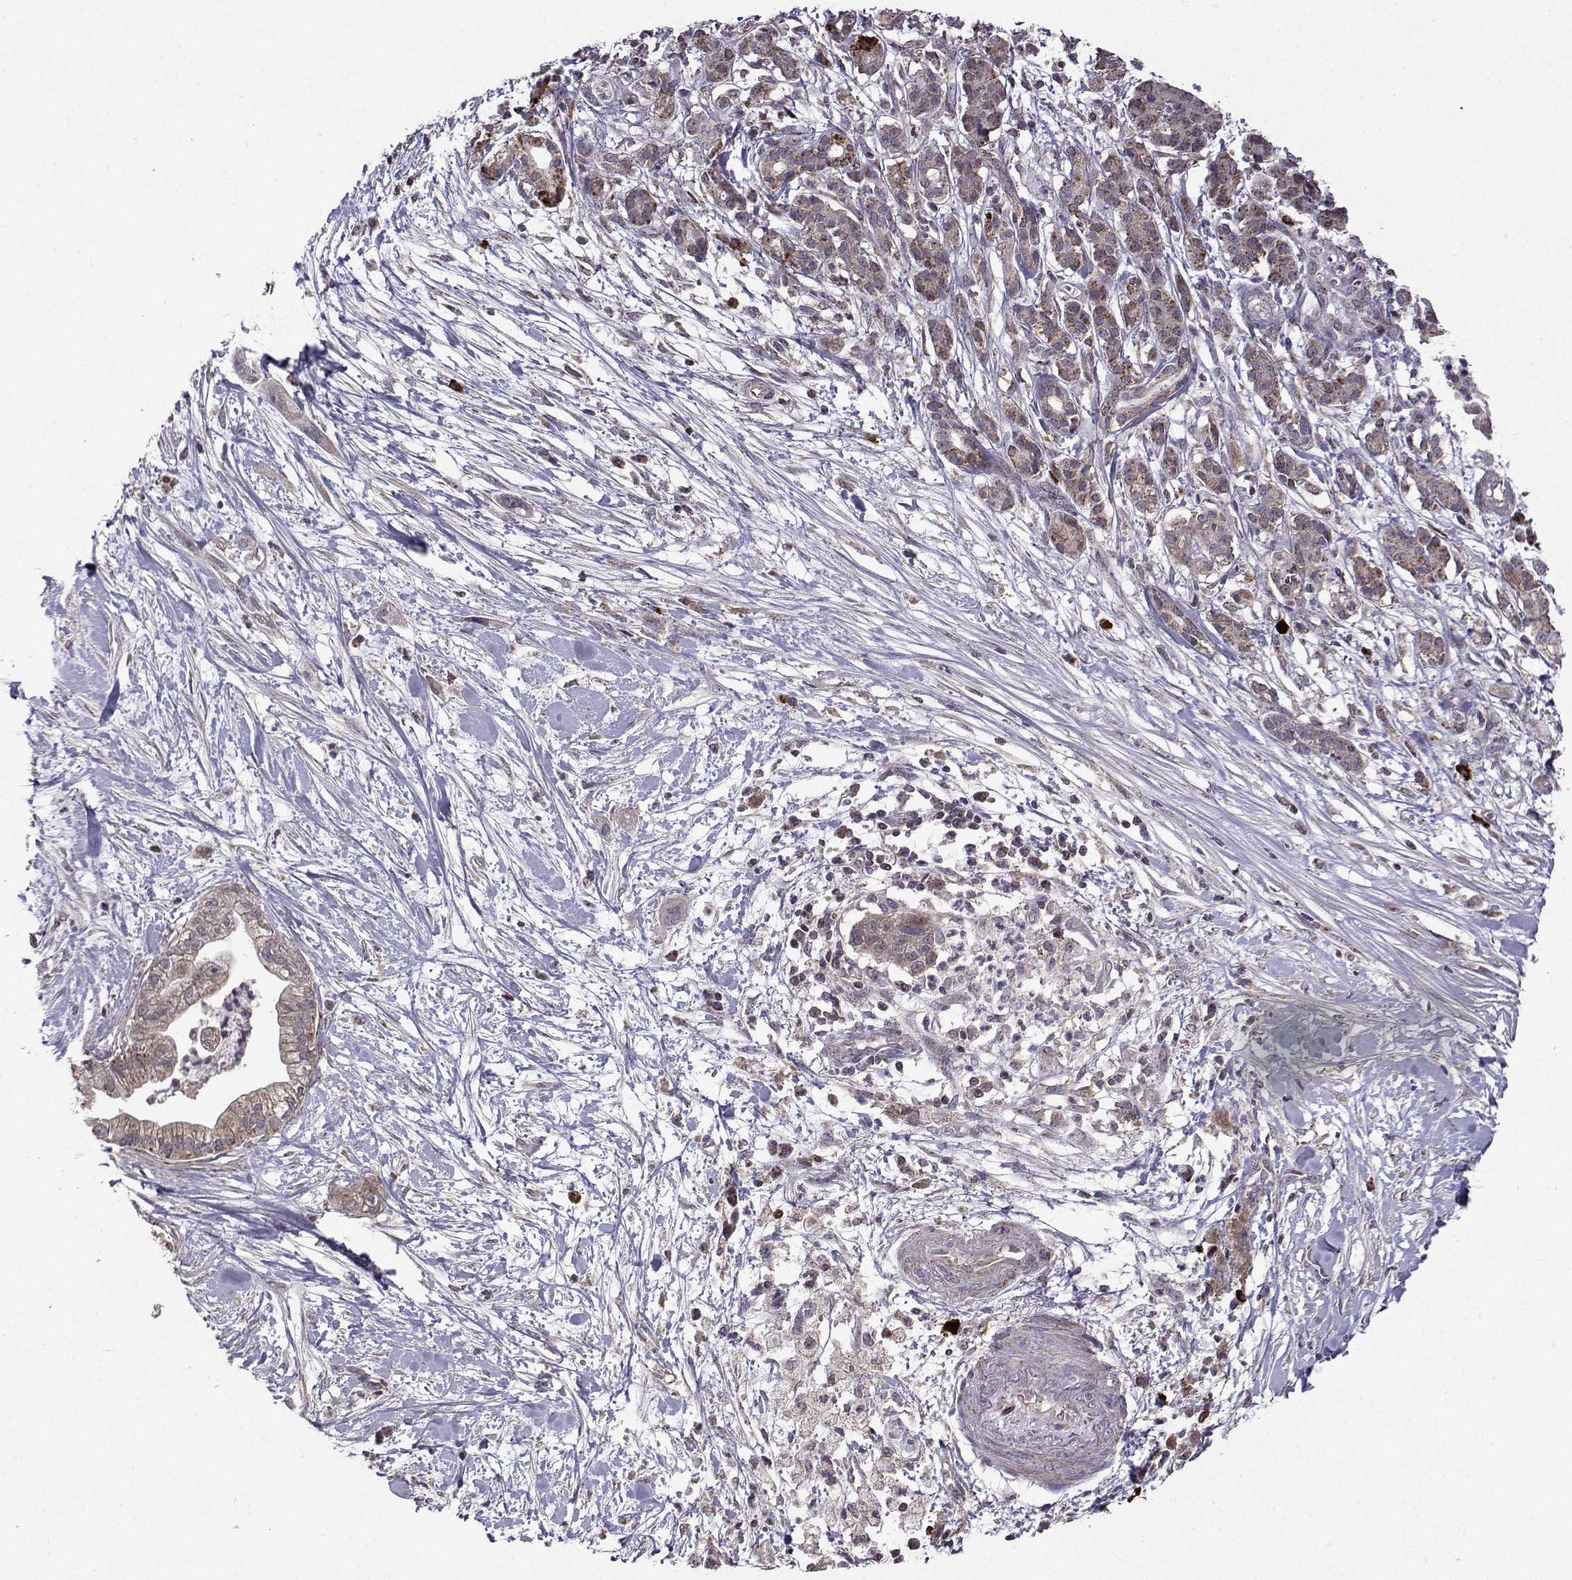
{"staining": {"intensity": "weak", "quantity": "25%-75%", "location": "cytoplasmic/membranous"}, "tissue": "pancreatic cancer", "cell_type": "Tumor cells", "image_type": "cancer", "snomed": [{"axis": "morphology", "description": "Normal tissue, NOS"}, {"axis": "morphology", "description": "Adenocarcinoma, NOS"}, {"axis": "topography", "description": "Lymph node"}, {"axis": "topography", "description": "Pancreas"}], "caption": "A histopathology image of pancreatic adenocarcinoma stained for a protein shows weak cytoplasmic/membranous brown staining in tumor cells.", "gene": "TAB2", "patient": {"sex": "female", "age": 58}}